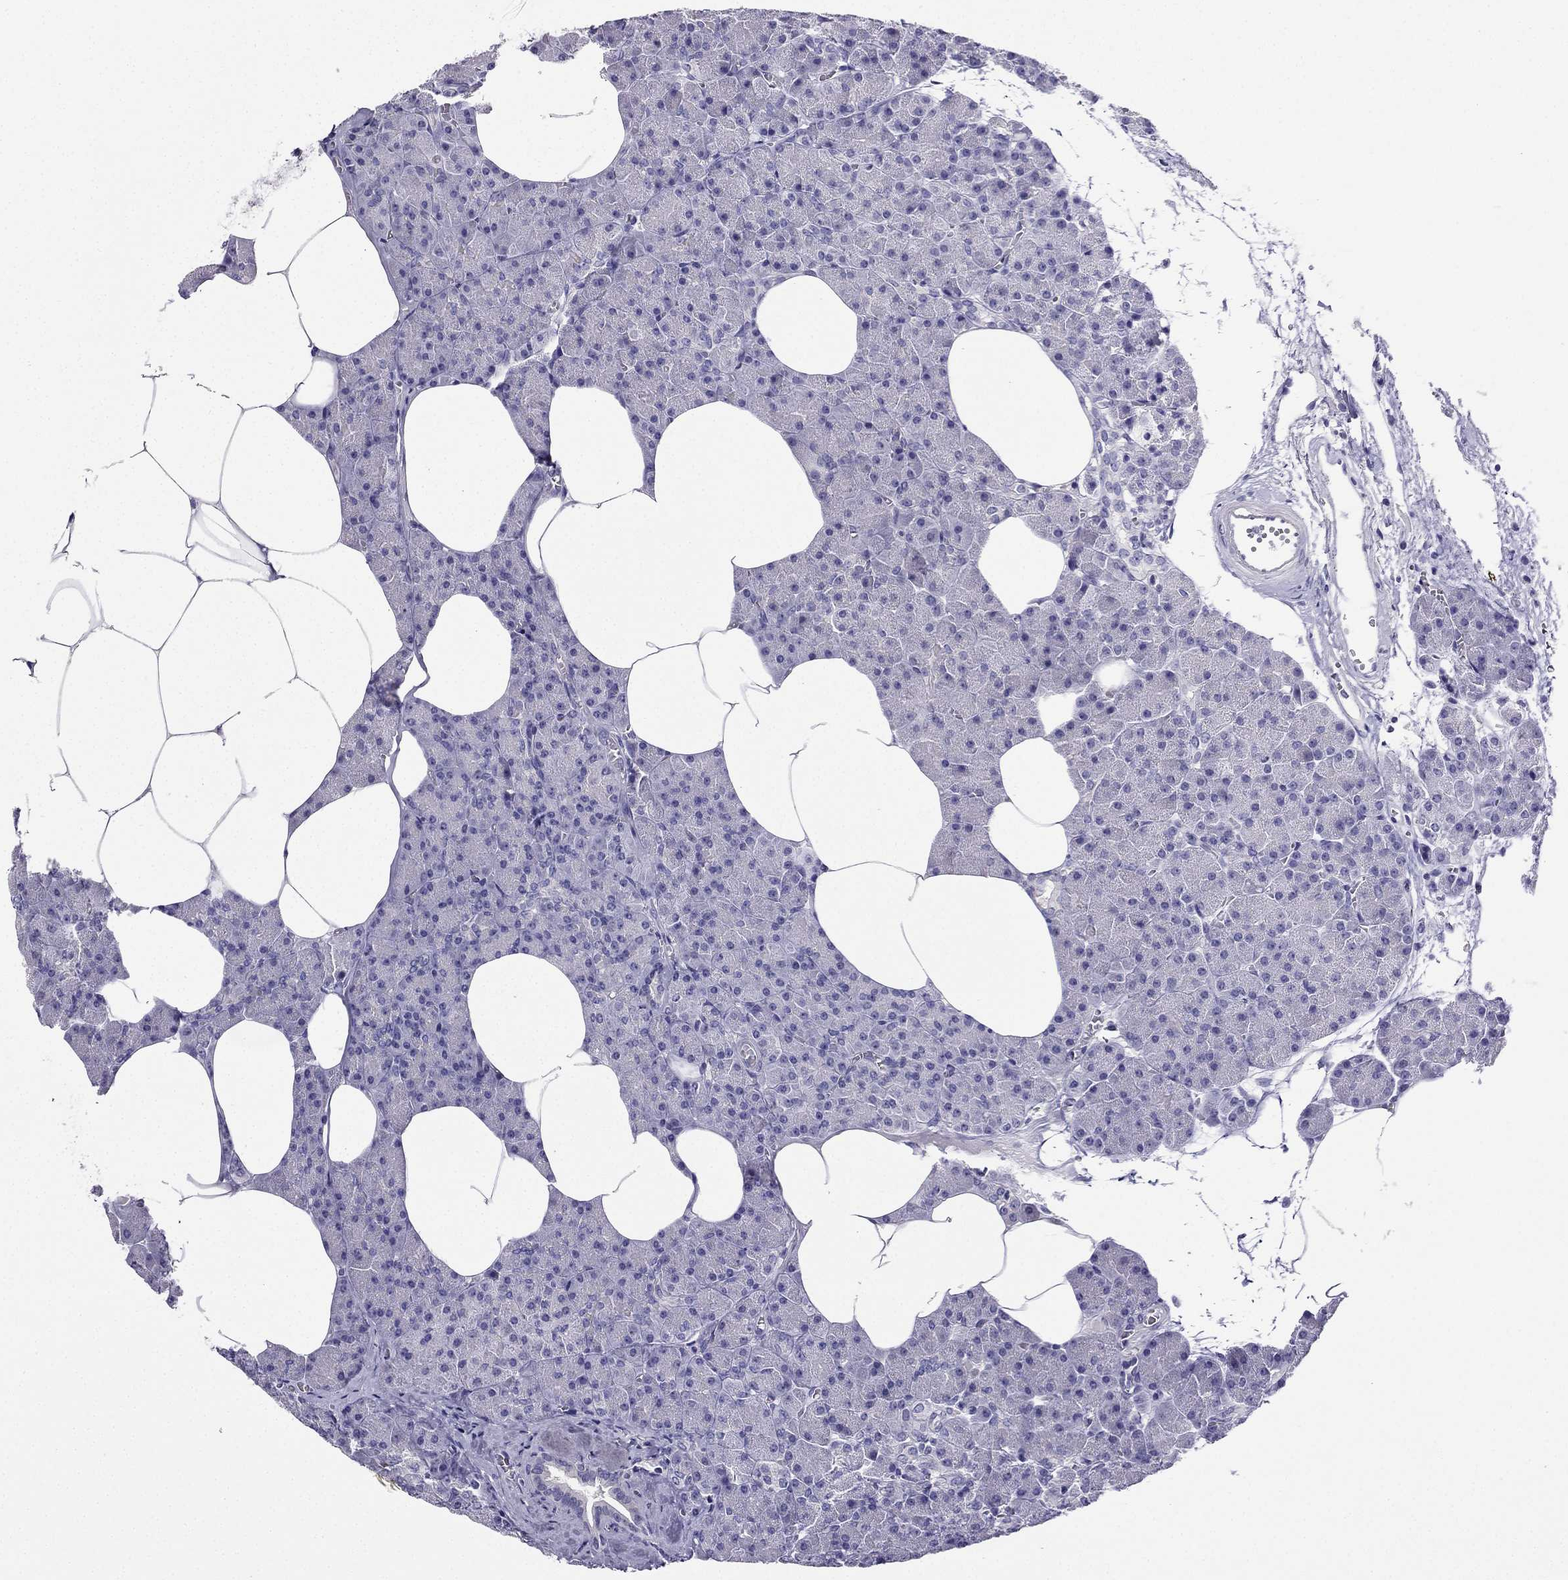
{"staining": {"intensity": "negative", "quantity": "none", "location": "none"}, "tissue": "pancreas", "cell_type": "Exocrine glandular cells", "image_type": "normal", "snomed": [{"axis": "morphology", "description": "Normal tissue, NOS"}, {"axis": "topography", "description": "Pancreas"}], "caption": "IHC image of normal pancreas stained for a protein (brown), which demonstrates no expression in exocrine glandular cells.", "gene": "KCNJ10", "patient": {"sex": "female", "age": 45}}